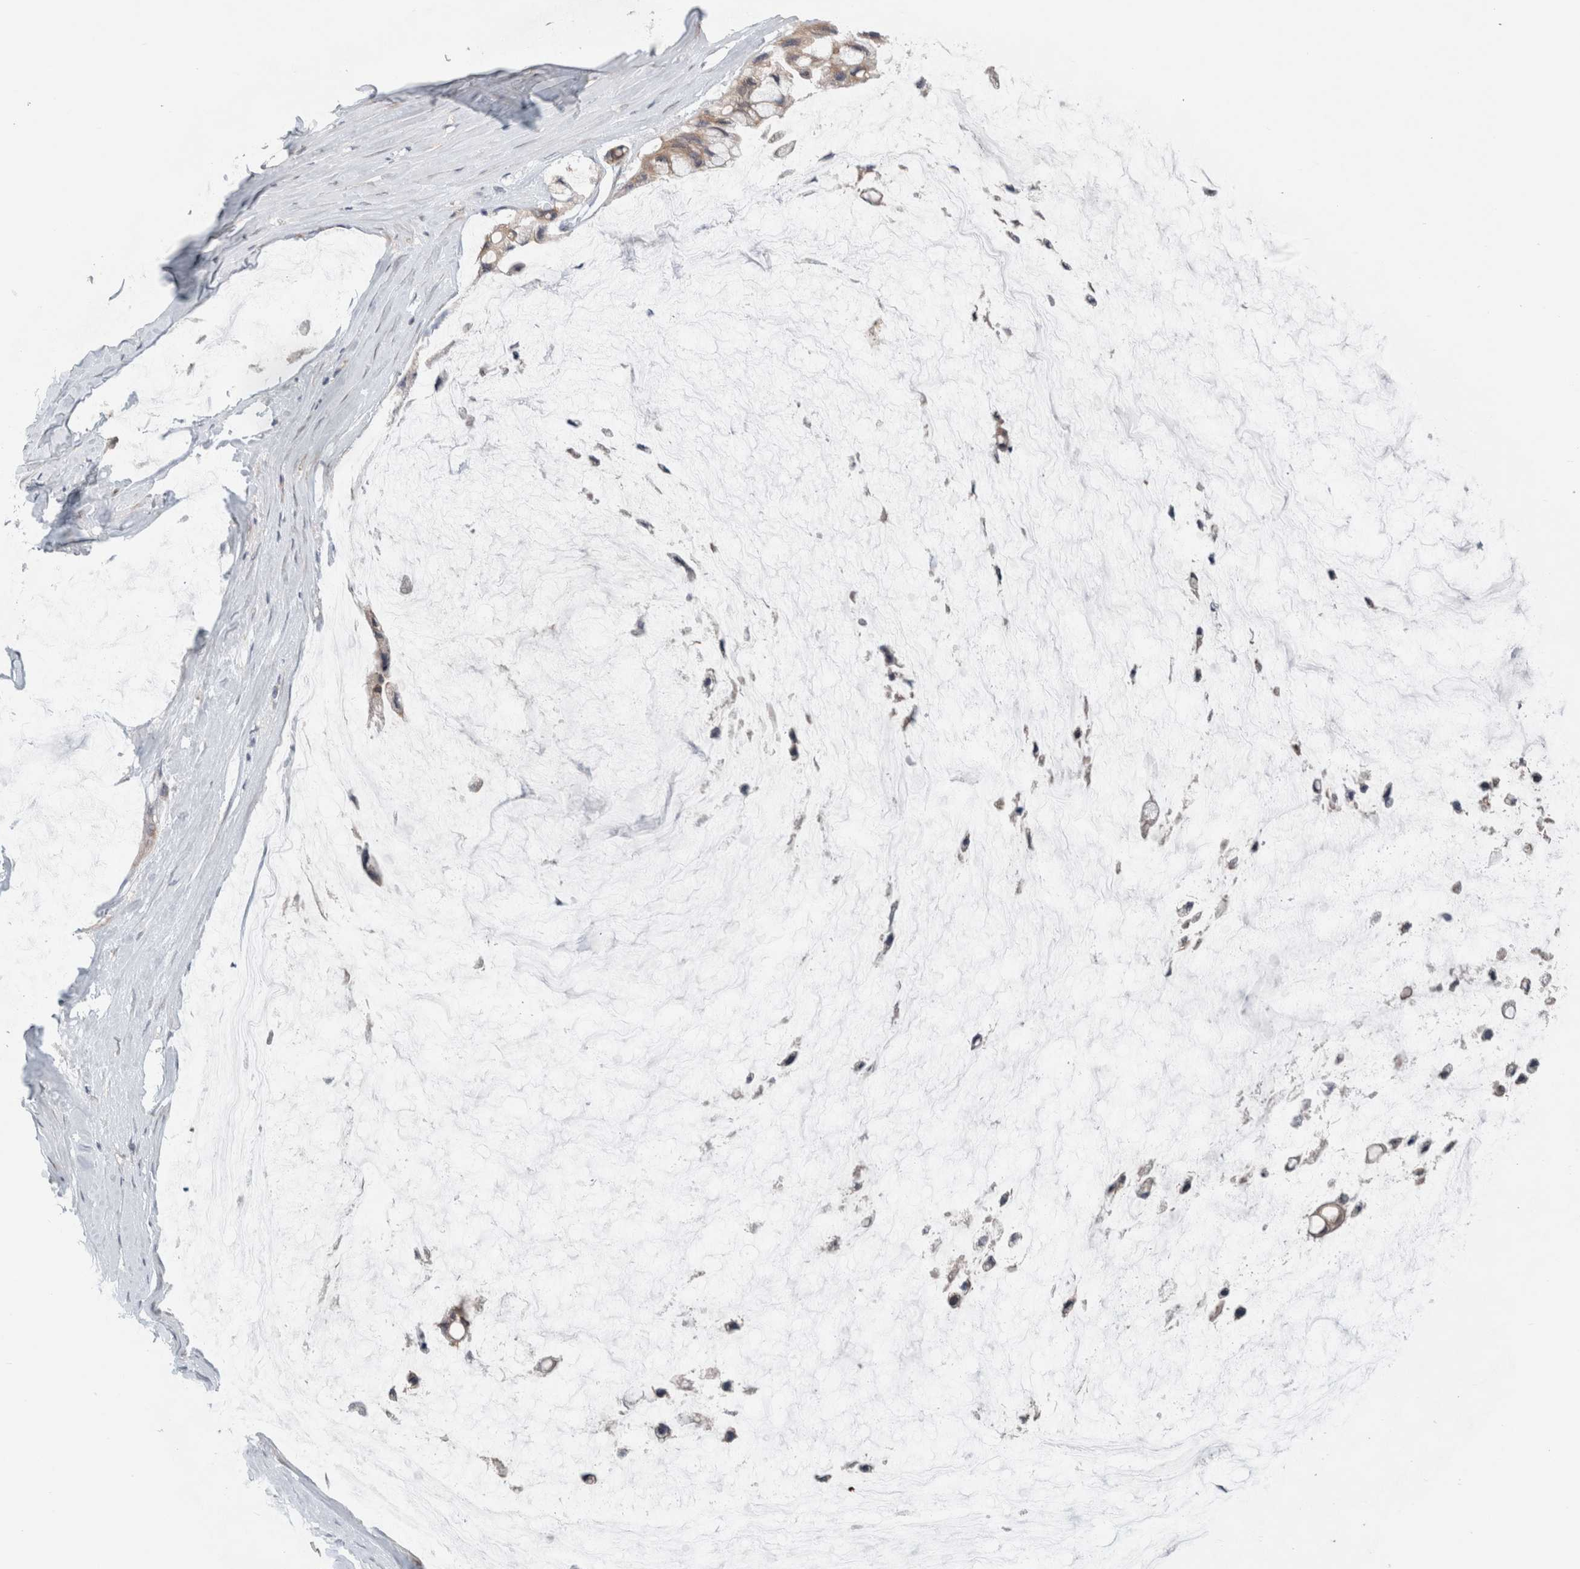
{"staining": {"intensity": "weak", "quantity": ">75%", "location": "cytoplasmic/membranous"}, "tissue": "ovarian cancer", "cell_type": "Tumor cells", "image_type": "cancer", "snomed": [{"axis": "morphology", "description": "Cystadenocarcinoma, mucinous, NOS"}, {"axis": "topography", "description": "Ovary"}], "caption": "The micrograph displays immunohistochemical staining of ovarian cancer. There is weak cytoplasmic/membranous expression is seen in approximately >75% of tumor cells.", "gene": "RASAL2", "patient": {"sex": "female", "age": 39}}